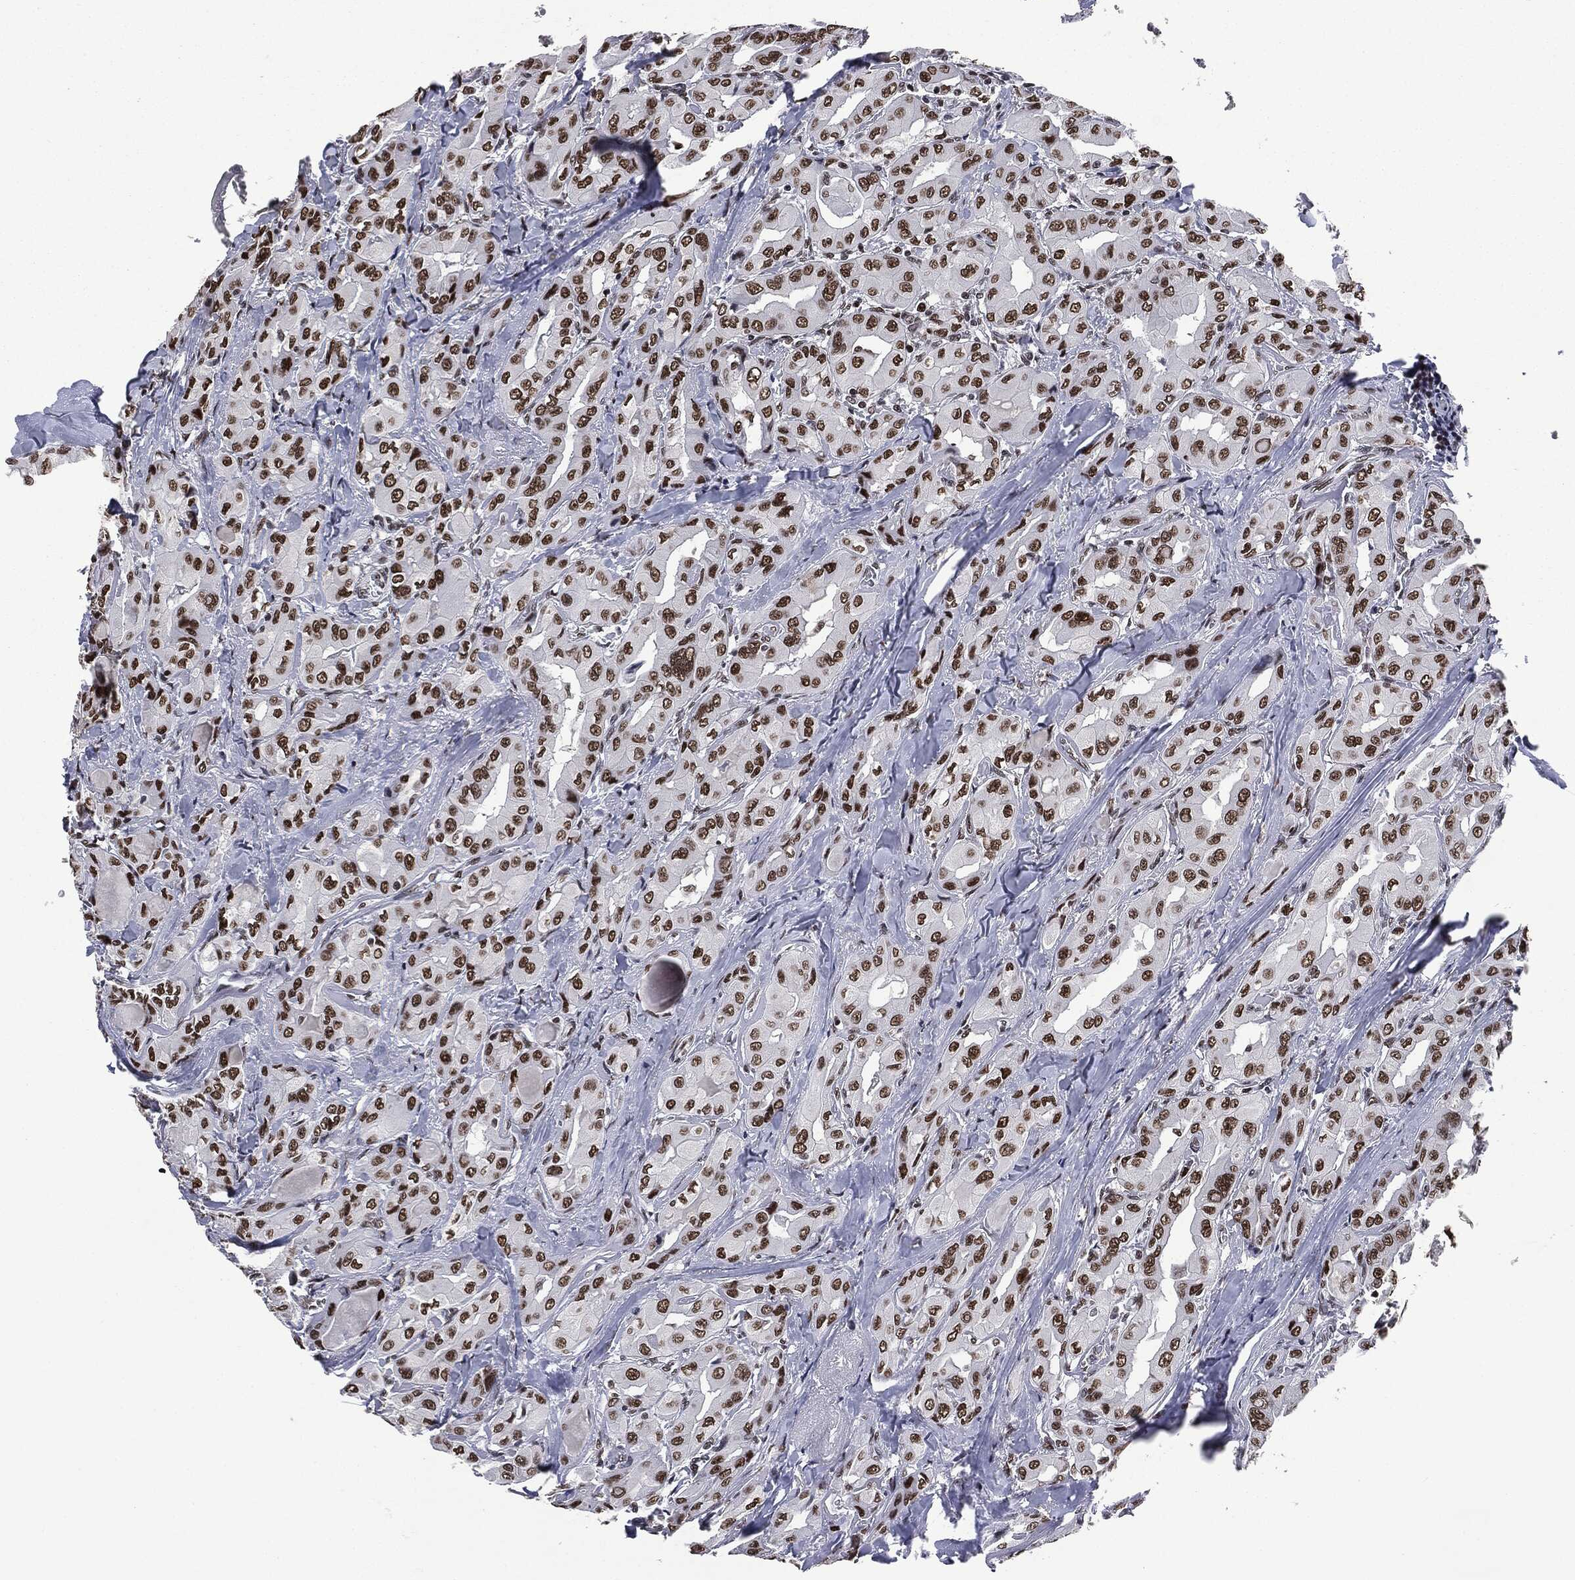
{"staining": {"intensity": "strong", "quantity": ">75%", "location": "nuclear"}, "tissue": "thyroid cancer", "cell_type": "Tumor cells", "image_type": "cancer", "snomed": [{"axis": "morphology", "description": "Normal tissue, NOS"}, {"axis": "morphology", "description": "Papillary adenocarcinoma, NOS"}, {"axis": "topography", "description": "Thyroid gland"}], "caption": "Thyroid cancer (papillary adenocarcinoma) stained with immunohistochemistry (IHC) reveals strong nuclear expression in about >75% of tumor cells.", "gene": "MSH2", "patient": {"sex": "female", "age": 66}}